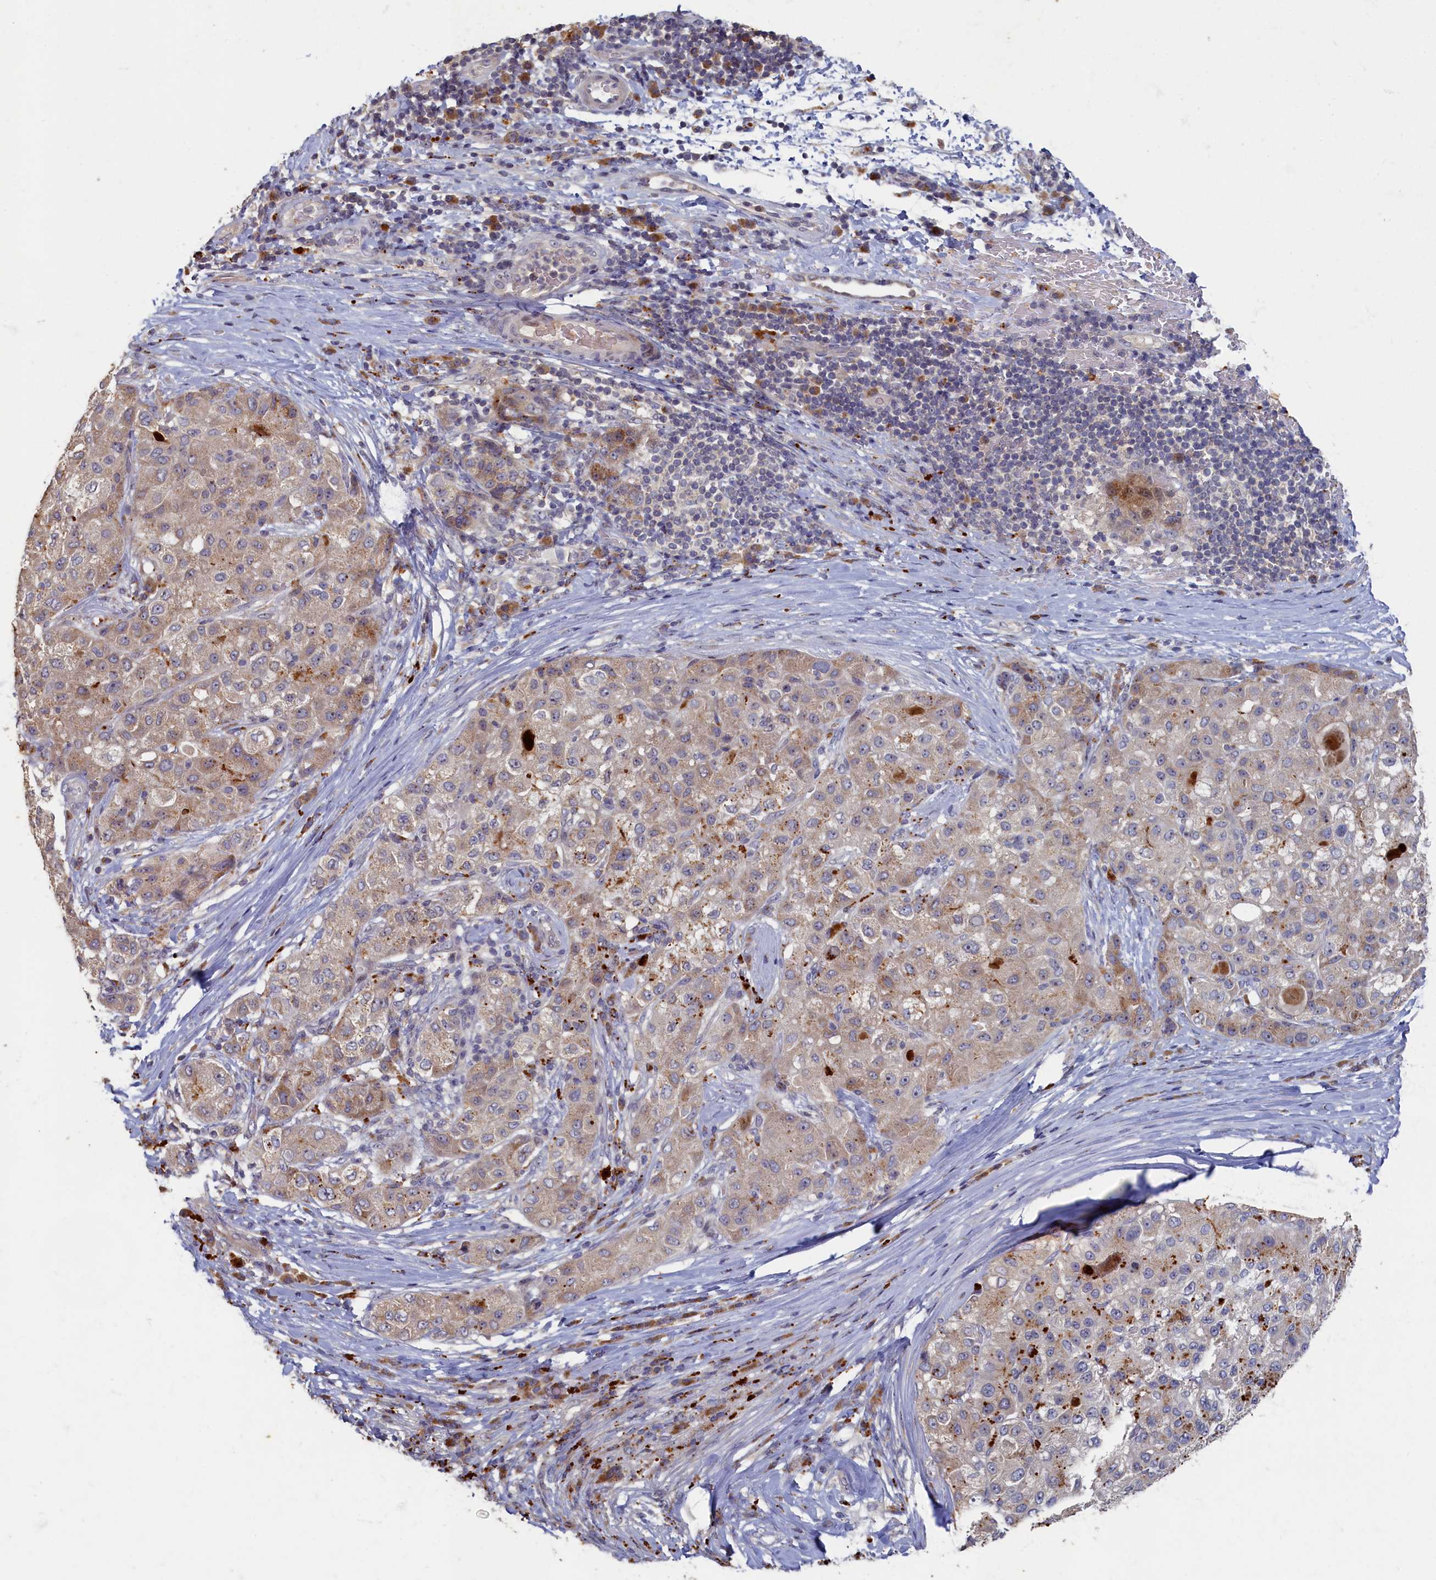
{"staining": {"intensity": "weak", "quantity": "25%-75%", "location": "cytoplasmic/membranous"}, "tissue": "liver cancer", "cell_type": "Tumor cells", "image_type": "cancer", "snomed": [{"axis": "morphology", "description": "Carcinoma, Hepatocellular, NOS"}, {"axis": "topography", "description": "Liver"}], "caption": "Weak cytoplasmic/membranous protein staining is seen in about 25%-75% of tumor cells in liver hepatocellular carcinoma.", "gene": "HUNK", "patient": {"sex": "male", "age": 80}}